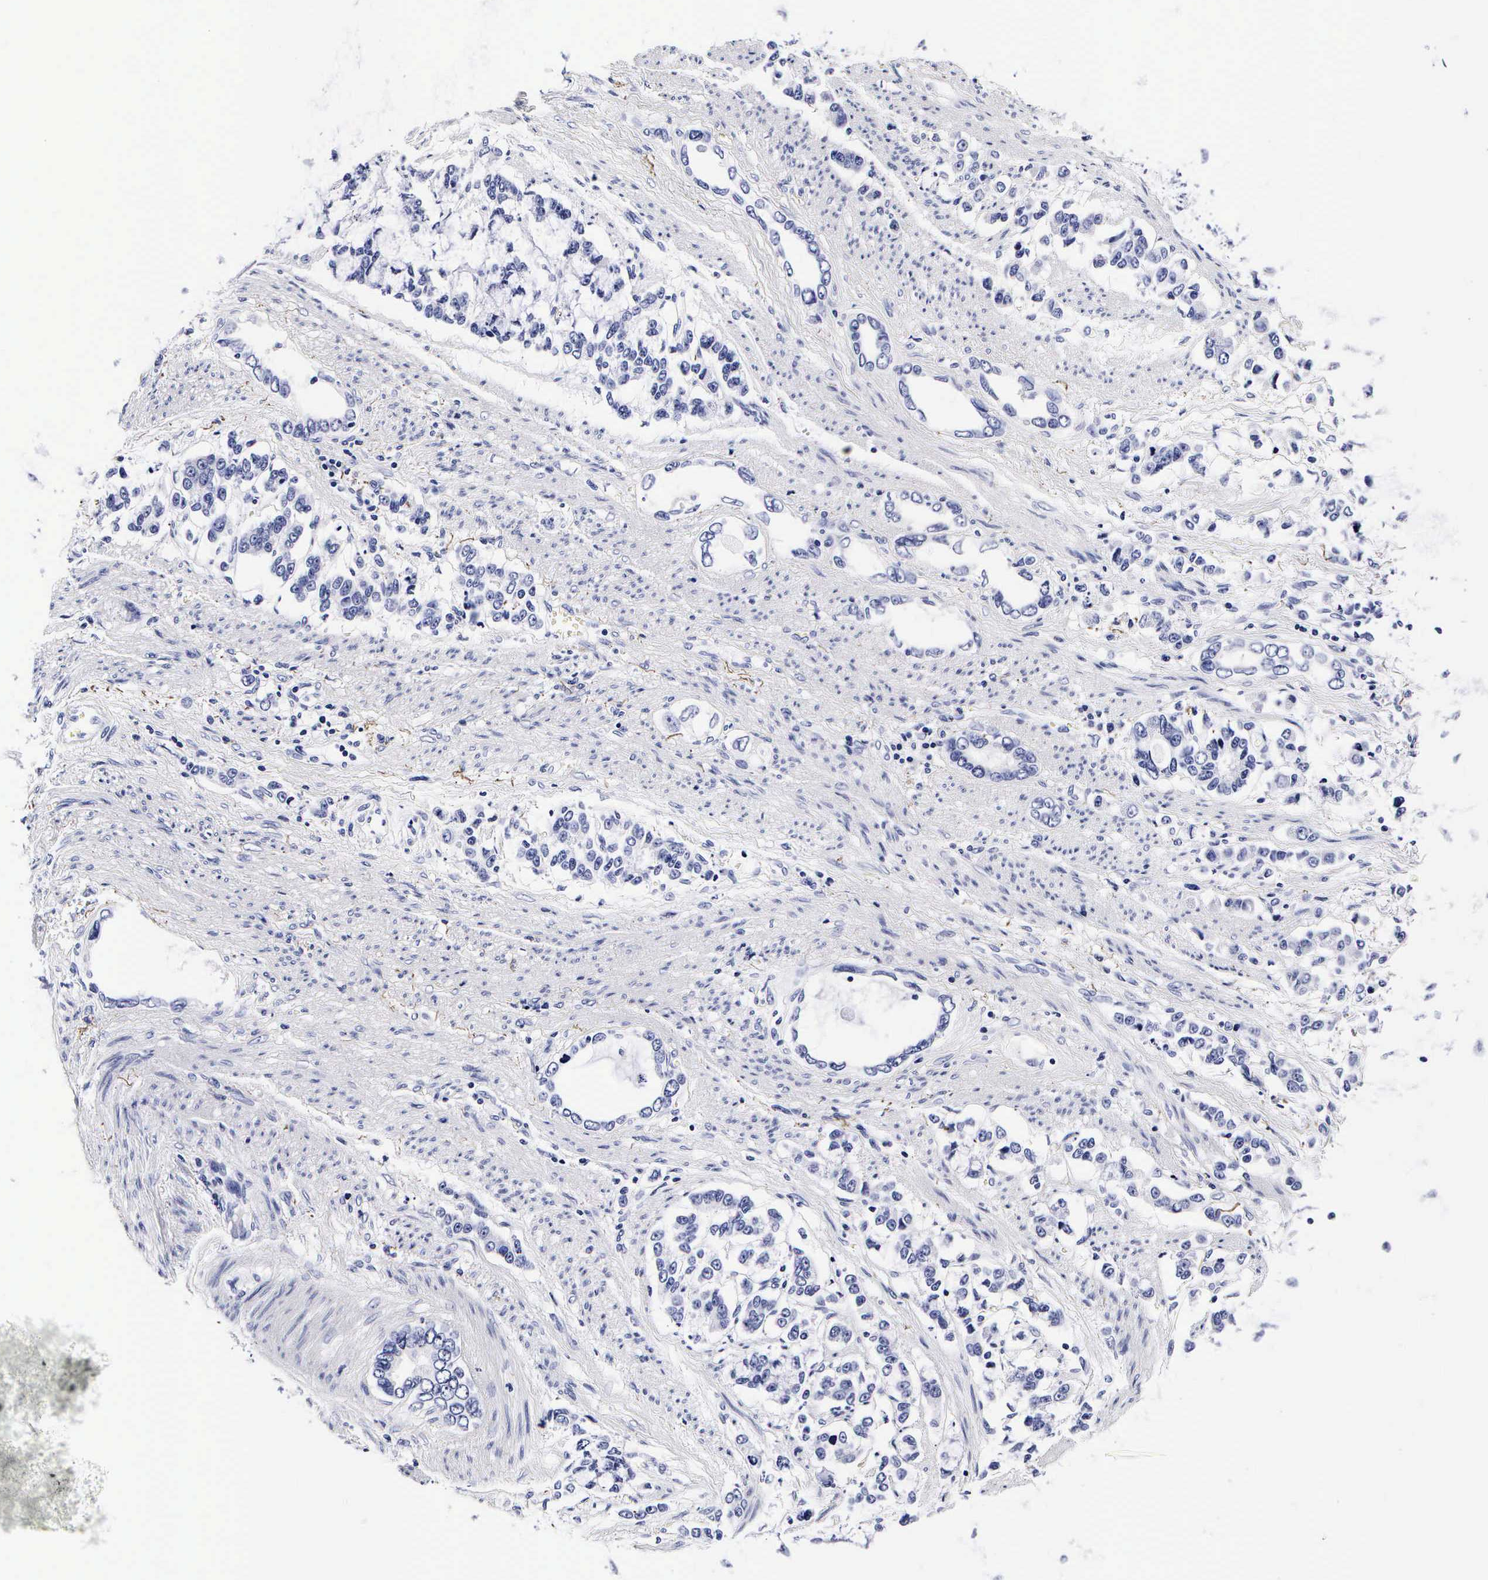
{"staining": {"intensity": "negative", "quantity": "none", "location": "none"}, "tissue": "stomach cancer", "cell_type": "Tumor cells", "image_type": "cancer", "snomed": [{"axis": "morphology", "description": "Adenocarcinoma, NOS"}, {"axis": "topography", "description": "Stomach"}], "caption": "Stomach cancer was stained to show a protein in brown. There is no significant staining in tumor cells.", "gene": "RNASE6", "patient": {"sex": "male", "age": 78}}